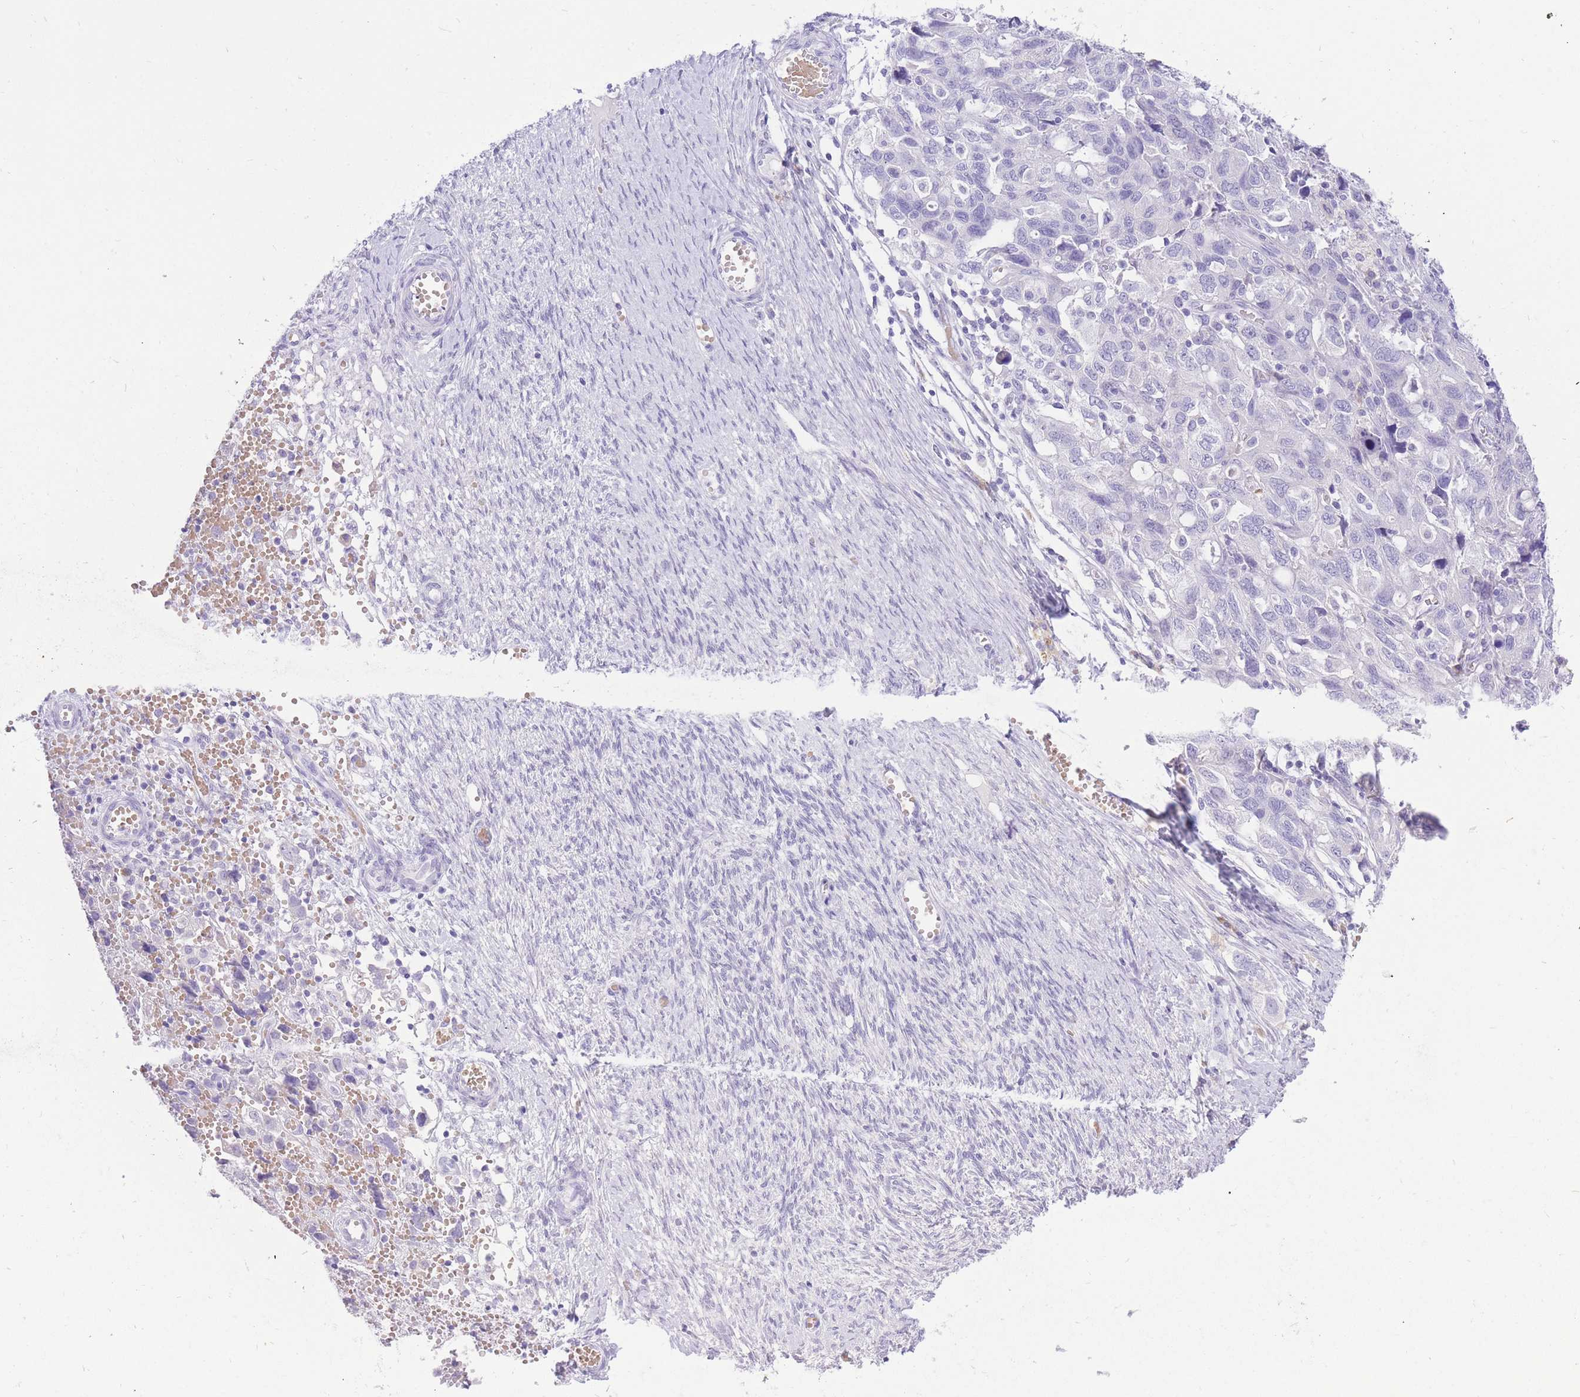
{"staining": {"intensity": "negative", "quantity": "none", "location": "none"}, "tissue": "ovarian cancer", "cell_type": "Tumor cells", "image_type": "cancer", "snomed": [{"axis": "morphology", "description": "Carcinoma, NOS"}, {"axis": "morphology", "description": "Cystadenocarcinoma, serous, NOS"}, {"axis": "topography", "description": "Ovary"}], "caption": "Immunohistochemical staining of ovarian cancer reveals no significant positivity in tumor cells. (Stains: DAB immunohistochemistry (IHC) with hematoxylin counter stain, Microscopy: brightfield microscopy at high magnification).", "gene": "SSUH2", "patient": {"sex": "female", "age": 69}}